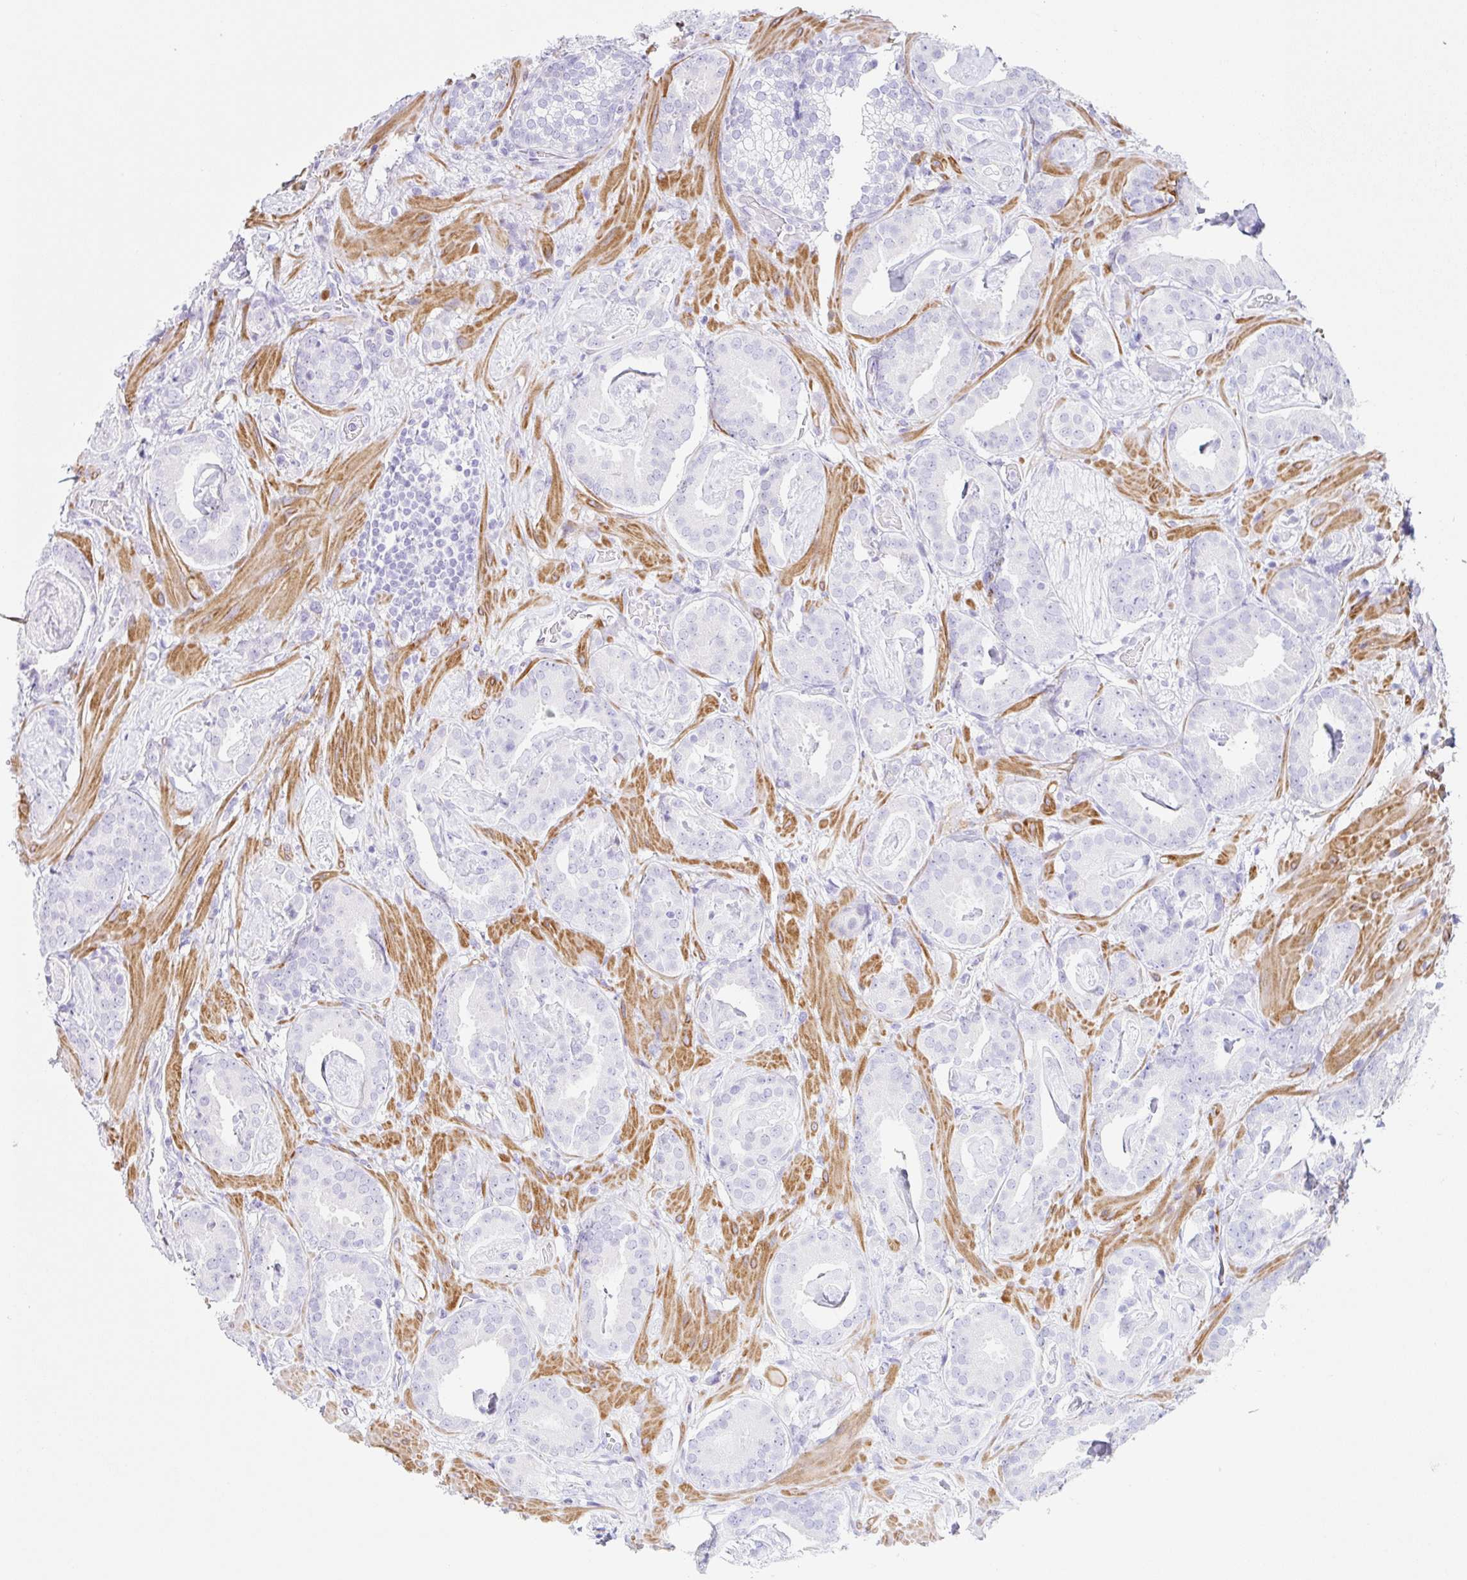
{"staining": {"intensity": "negative", "quantity": "none", "location": "none"}, "tissue": "prostate cancer", "cell_type": "Tumor cells", "image_type": "cancer", "snomed": [{"axis": "morphology", "description": "Adenocarcinoma, Low grade"}, {"axis": "topography", "description": "Prostate"}], "caption": "Image shows no significant protein staining in tumor cells of low-grade adenocarcinoma (prostate). The staining is performed using DAB brown chromogen with nuclei counter-stained in using hematoxylin.", "gene": "CLDND2", "patient": {"sex": "male", "age": 62}}